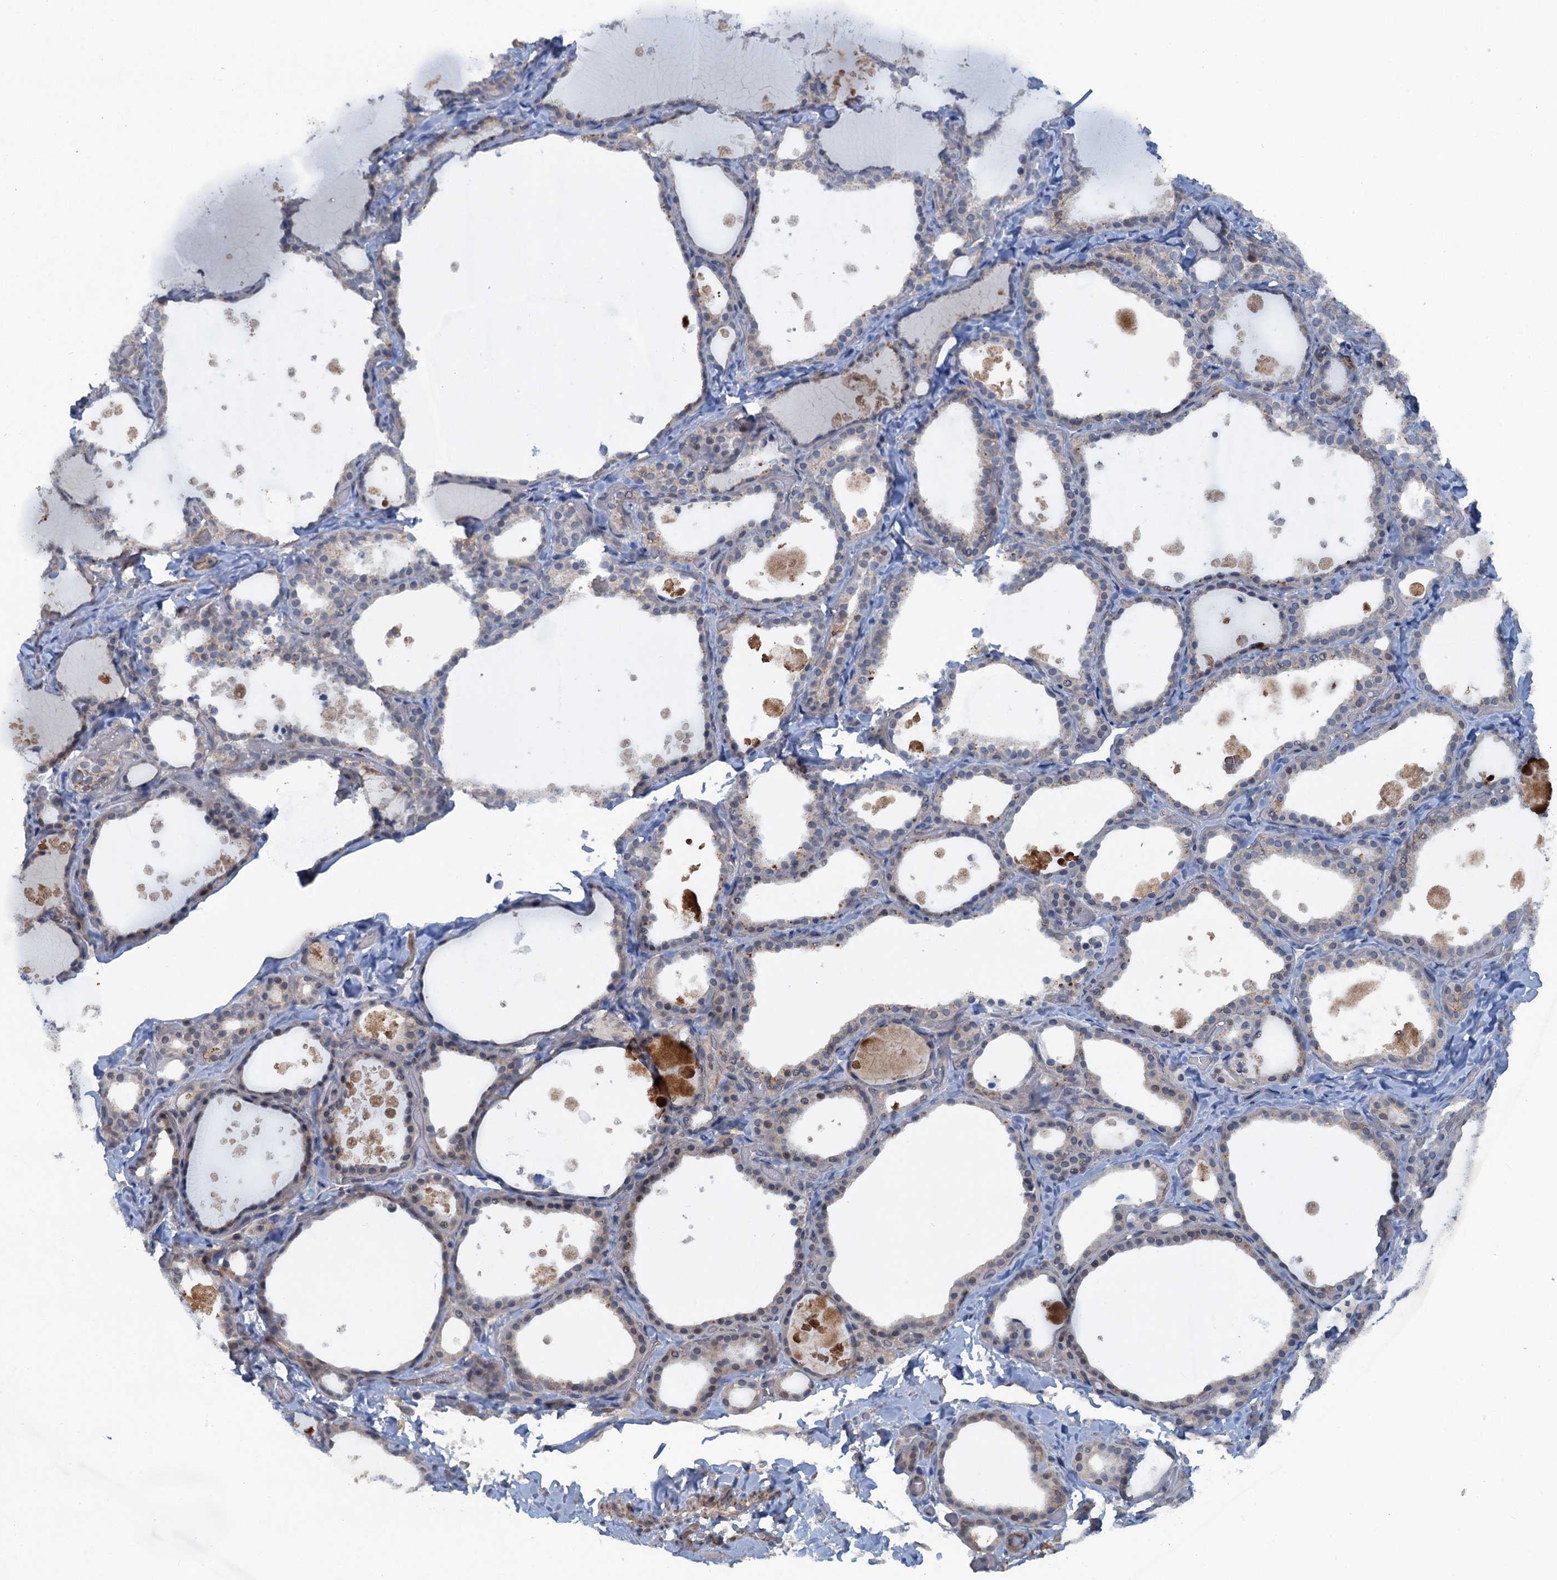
{"staining": {"intensity": "weak", "quantity": "25%-75%", "location": "cytoplasmic/membranous"}, "tissue": "thyroid gland", "cell_type": "Glandular cells", "image_type": "normal", "snomed": [{"axis": "morphology", "description": "Normal tissue, NOS"}, {"axis": "topography", "description": "Thyroid gland"}], "caption": "DAB immunohistochemical staining of benign human thyroid gland reveals weak cytoplasmic/membranous protein staining in approximately 25%-75% of glandular cells. (Brightfield microscopy of DAB IHC at high magnification).", "gene": "MYO16", "patient": {"sex": "female", "age": 44}}